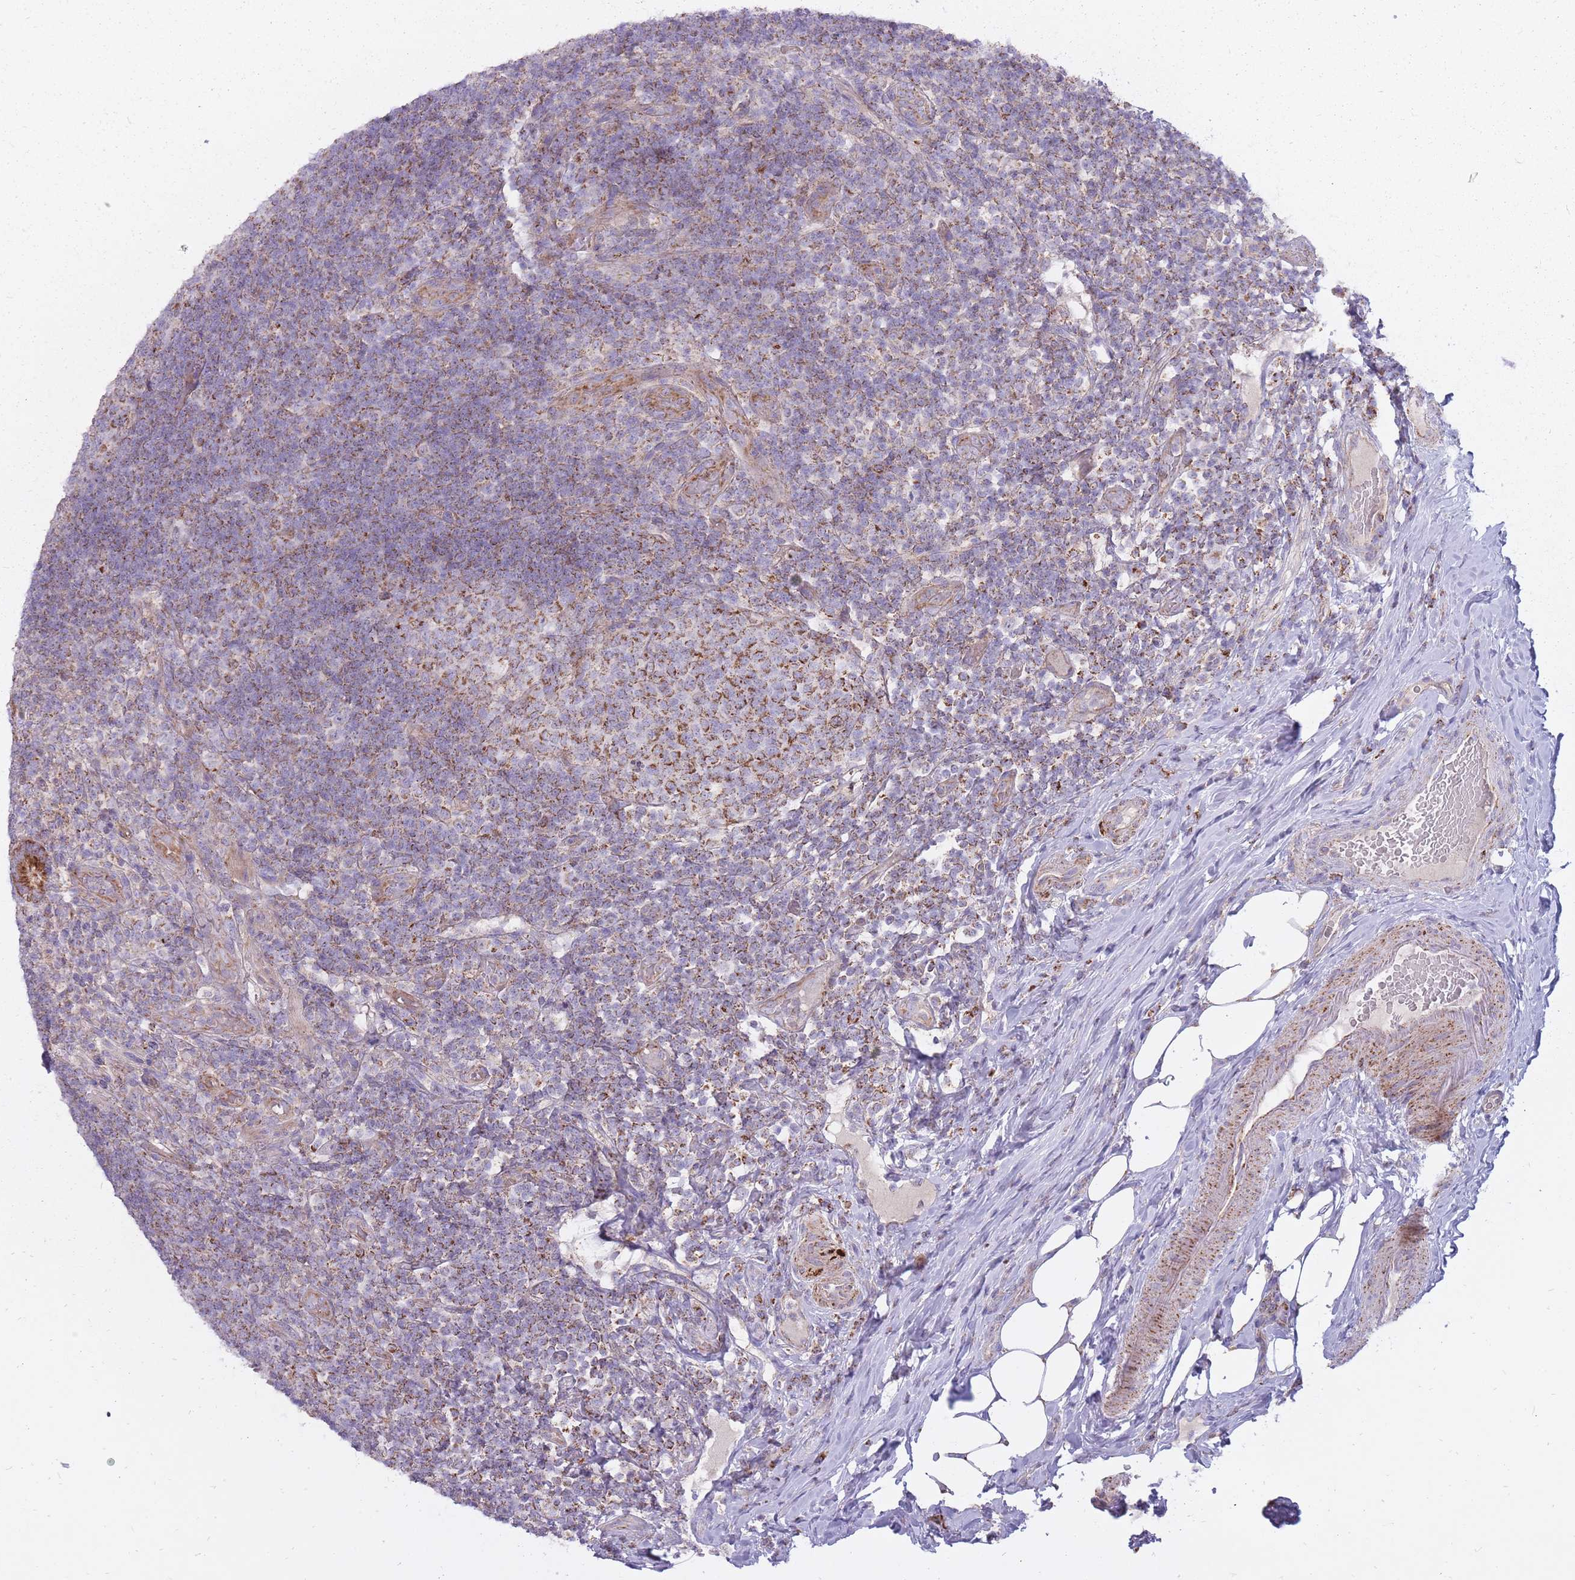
{"staining": {"intensity": "strong", "quantity": ">75%", "location": "cytoplasmic/membranous"}, "tissue": "appendix", "cell_type": "Glandular cells", "image_type": "normal", "snomed": [{"axis": "morphology", "description": "Normal tissue, NOS"}, {"axis": "topography", "description": "Appendix"}], "caption": "The photomicrograph exhibits immunohistochemical staining of benign appendix. There is strong cytoplasmic/membranous positivity is present in approximately >75% of glandular cells. (DAB IHC, brown staining for protein, blue staining for nuclei).", "gene": "ALKBH4", "patient": {"sex": "female", "age": 43}}